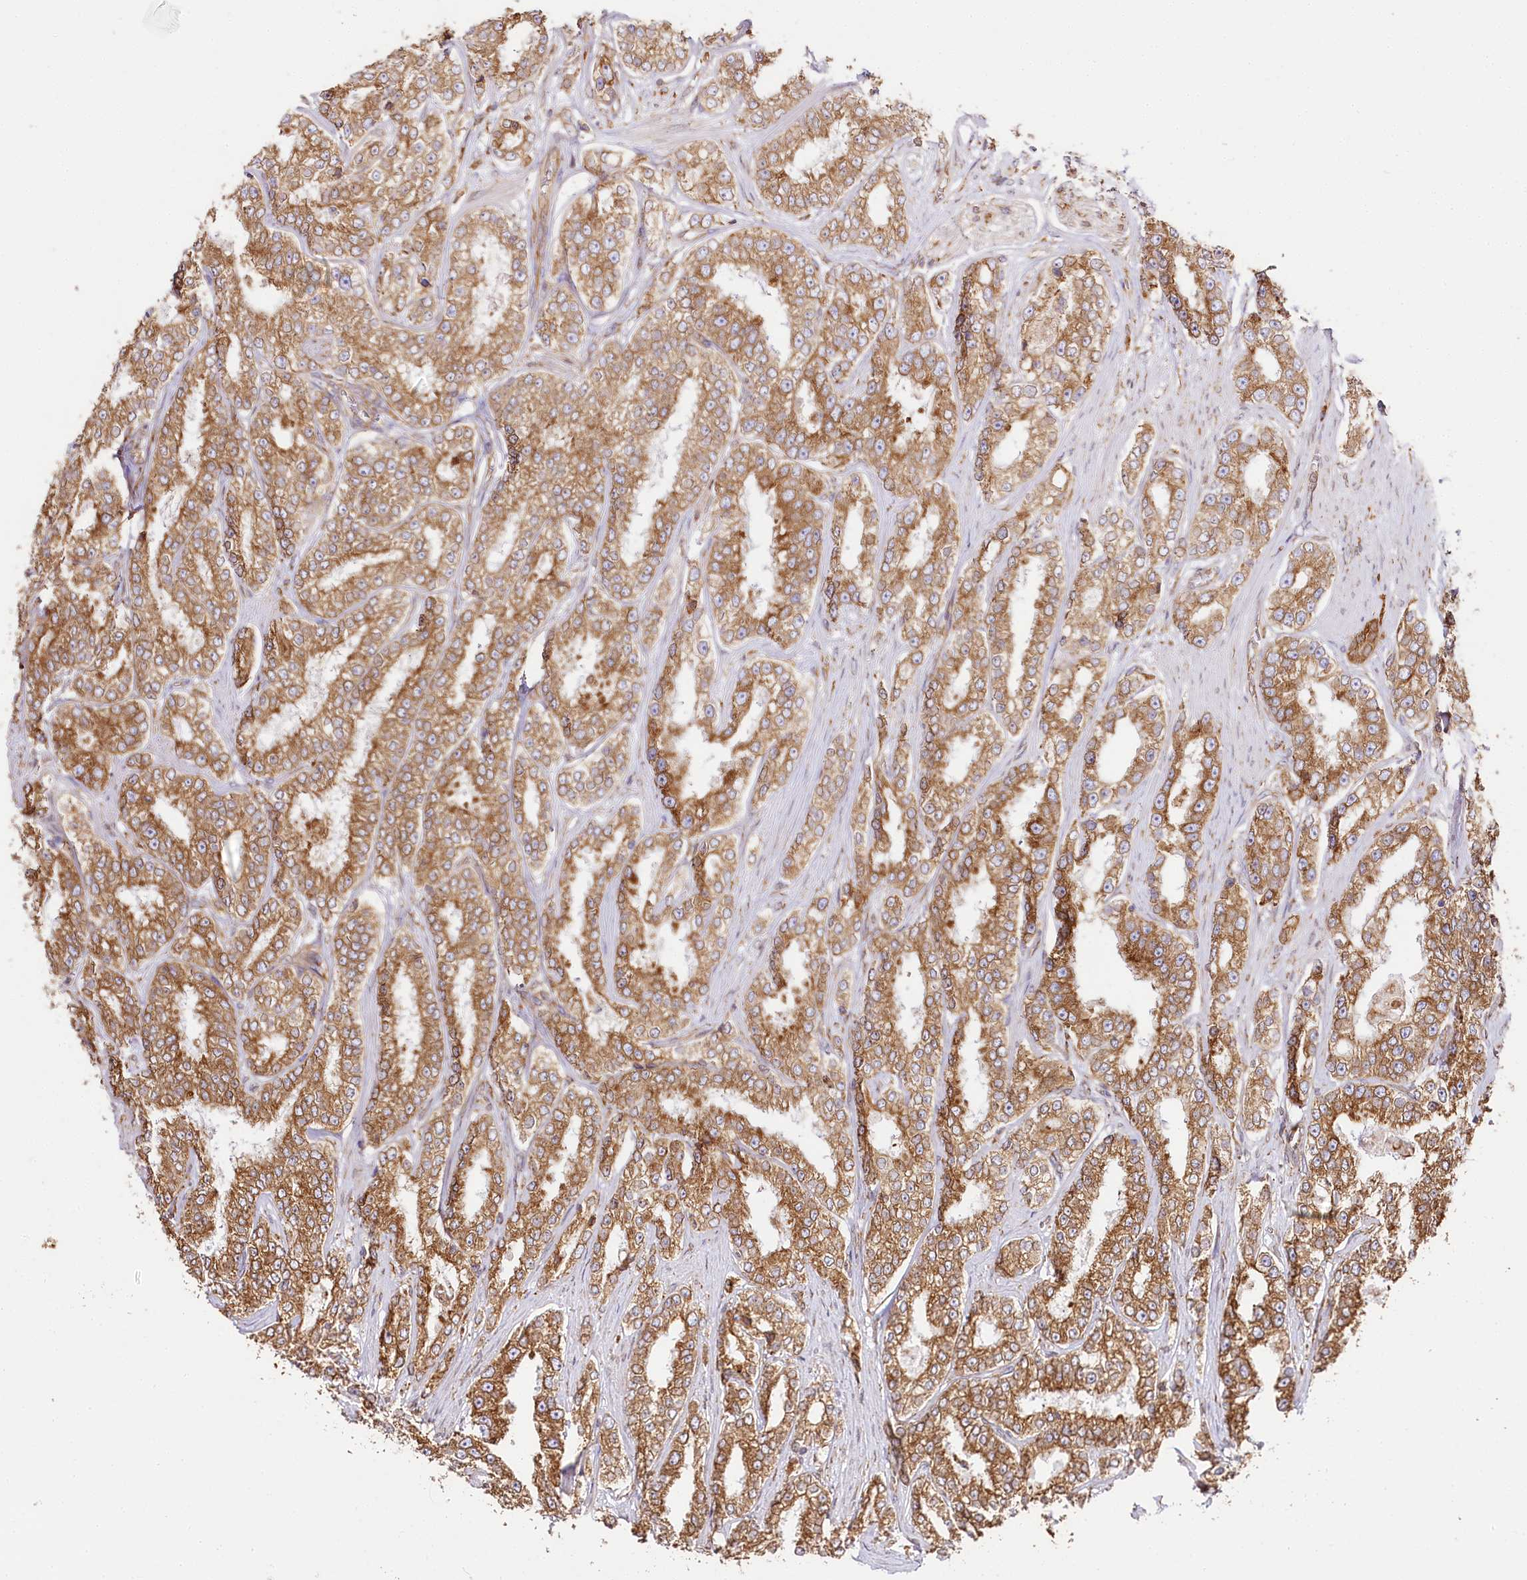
{"staining": {"intensity": "moderate", "quantity": ">75%", "location": "cytoplasmic/membranous"}, "tissue": "prostate cancer", "cell_type": "Tumor cells", "image_type": "cancer", "snomed": [{"axis": "morphology", "description": "Normal tissue, NOS"}, {"axis": "morphology", "description": "Adenocarcinoma, High grade"}, {"axis": "topography", "description": "Prostate"}], "caption": "Immunohistochemistry (IHC) micrograph of neoplastic tissue: prostate cancer stained using immunohistochemistry exhibits medium levels of moderate protein expression localized specifically in the cytoplasmic/membranous of tumor cells, appearing as a cytoplasmic/membranous brown color.", "gene": "CNPY2", "patient": {"sex": "male", "age": 83}}